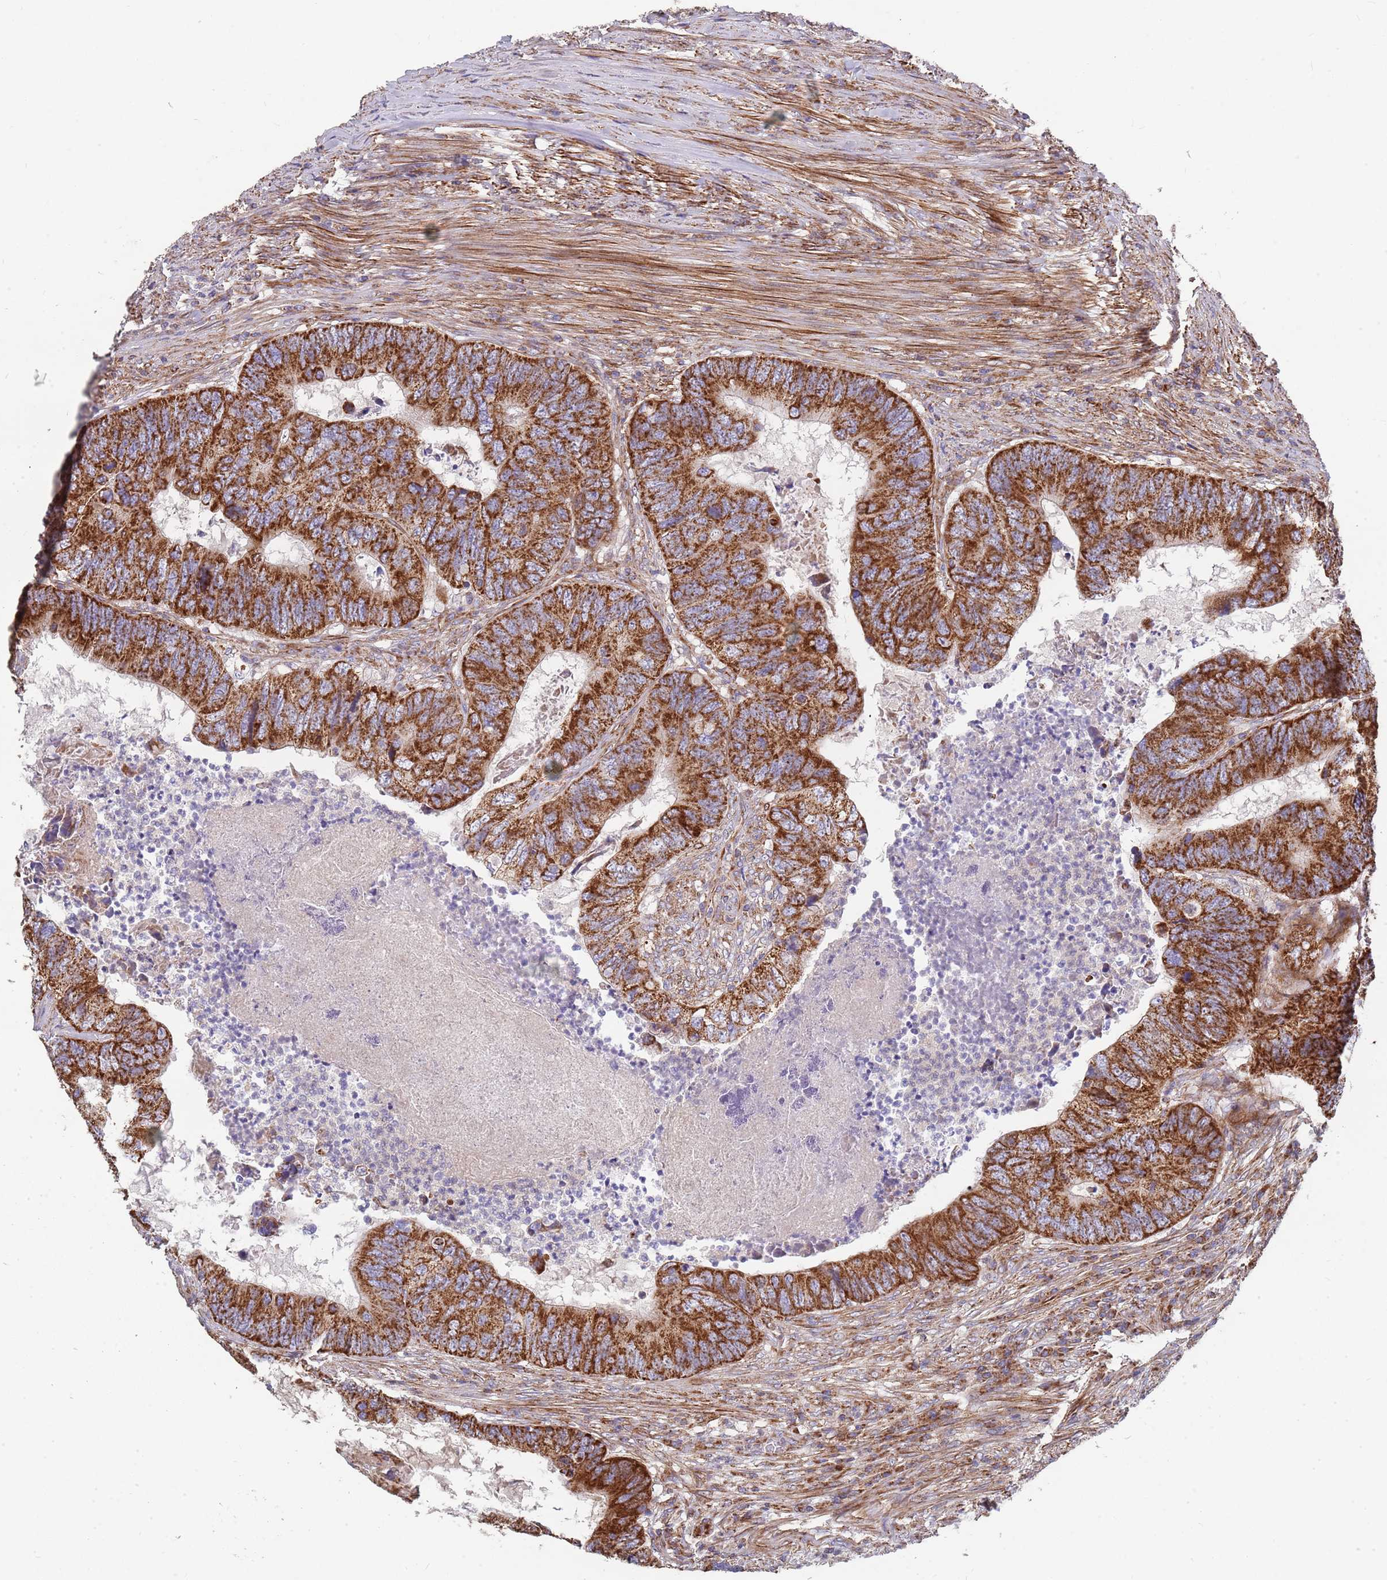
{"staining": {"intensity": "strong", "quantity": ">75%", "location": "cytoplasmic/membranous"}, "tissue": "colorectal cancer", "cell_type": "Tumor cells", "image_type": "cancer", "snomed": [{"axis": "morphology", "description": "Adenocarcinoma, NOS"}, {"axis": "topography", "description": "Colon"}], "caption": "Adenocarcinoma (colorectal) stained with a protein marker shows strong staining in tumor cells.", "gene": "WDFY3", "patient": {"sex": "female", "age": 67}}